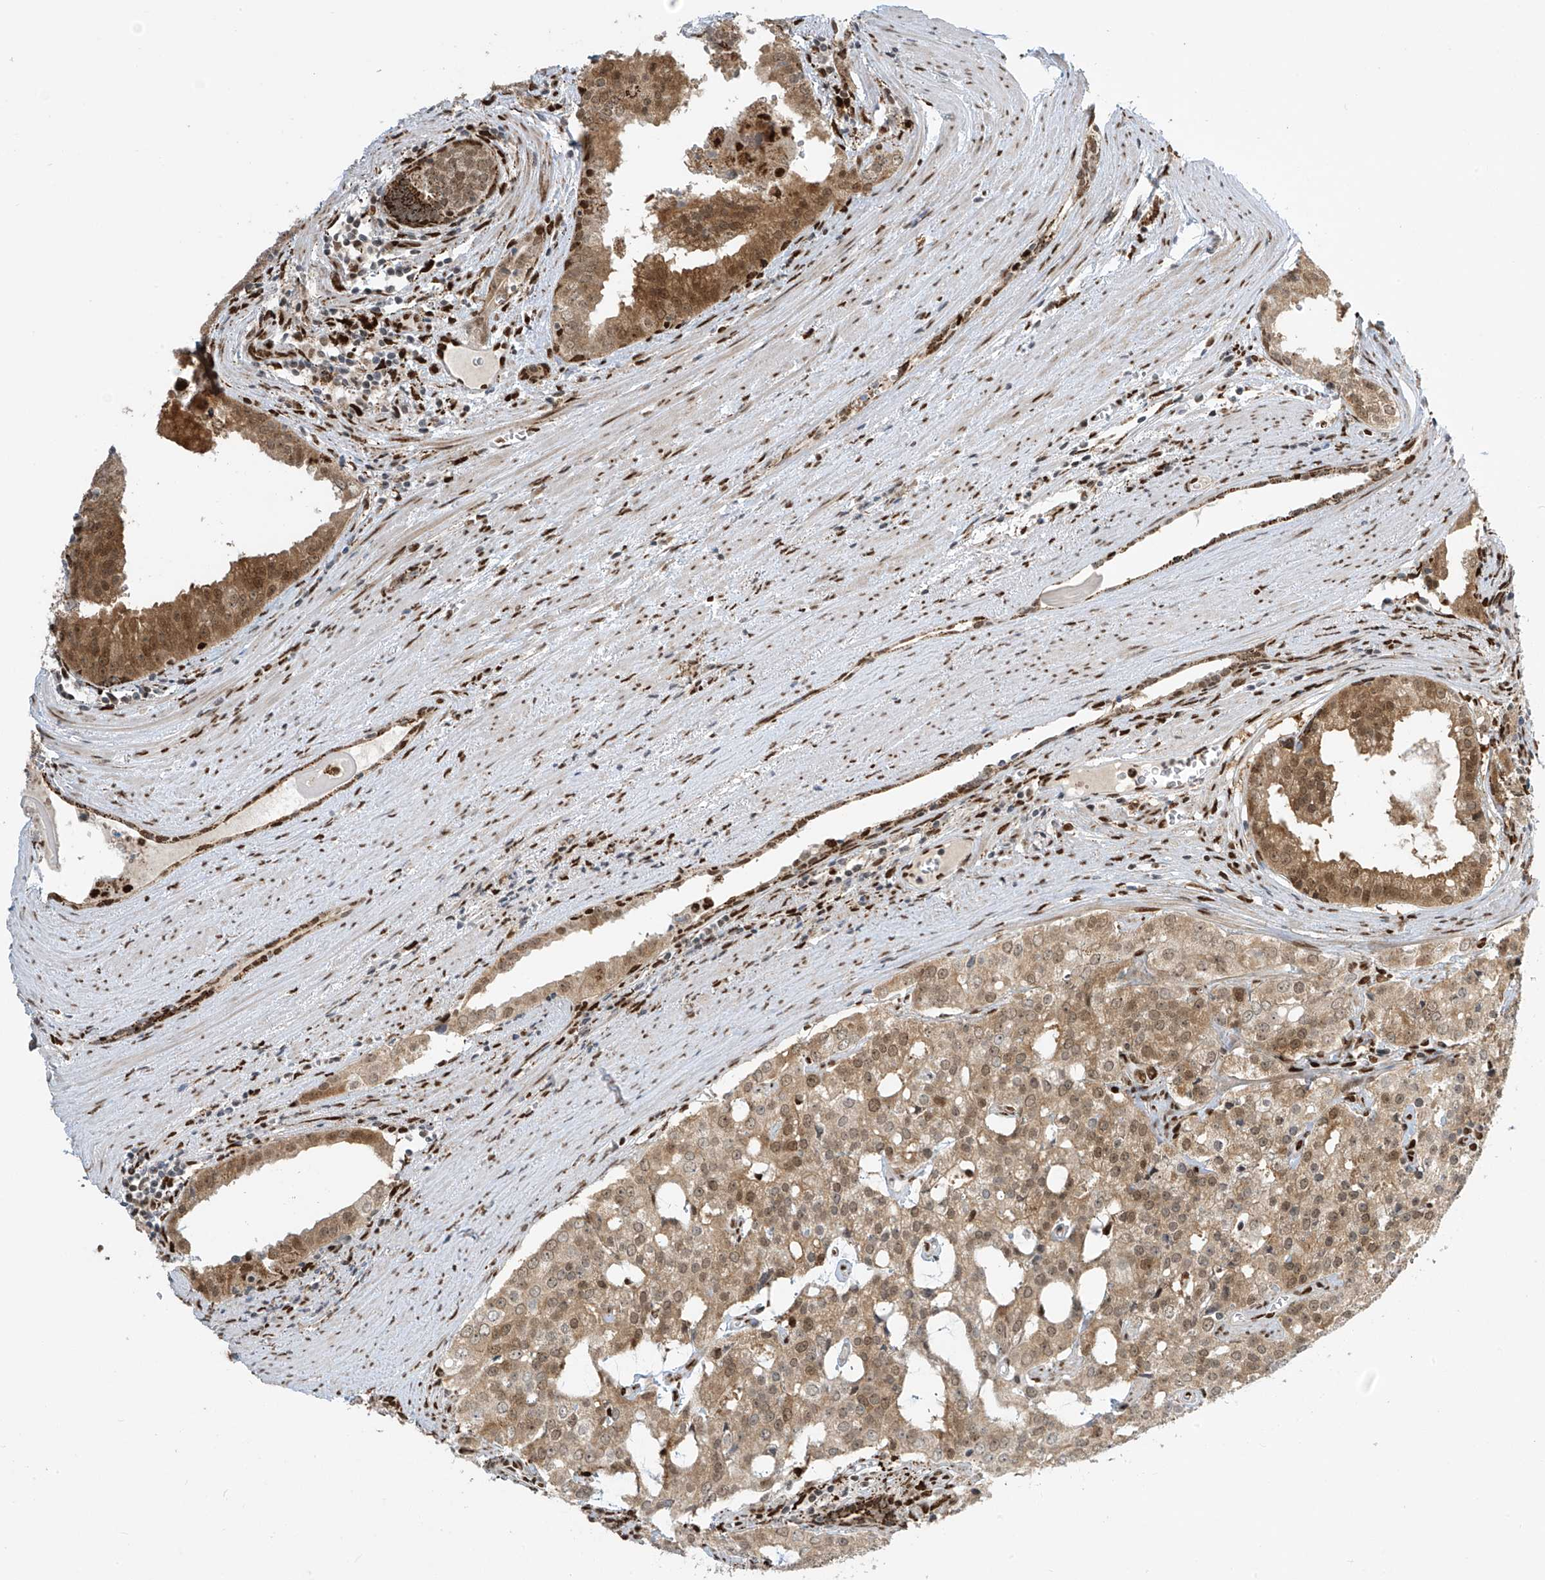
{"staining": {"intensity": "moderate", "quantity": ">75%", "location": "cytoplasmic/membranous,nuclear"}, "tissue": "prostate cancer", "cell_type": "Tumor cells", "image_type": "cancer", "snomed": [{"axis": "morphology", "description": "Adenocarcinoma, High grade"}, {"axis": "topography", "description": "Prostate"}], "caption": "Immunohistochemistry (IHC) (DAB (3,3'-diaminobenzidine)) staining of human prostate cancer displays moderate cytoplasmic/membranous and nuclear protein expression in approximately >75% of tumor cells. The protein of interest is stained brown, and the nuclei are stained in blue (DAB IHC with brightfield microscopy, high magnification).", "gene": "PM20D2", "patient": {"sex": "male", "age": 68}}